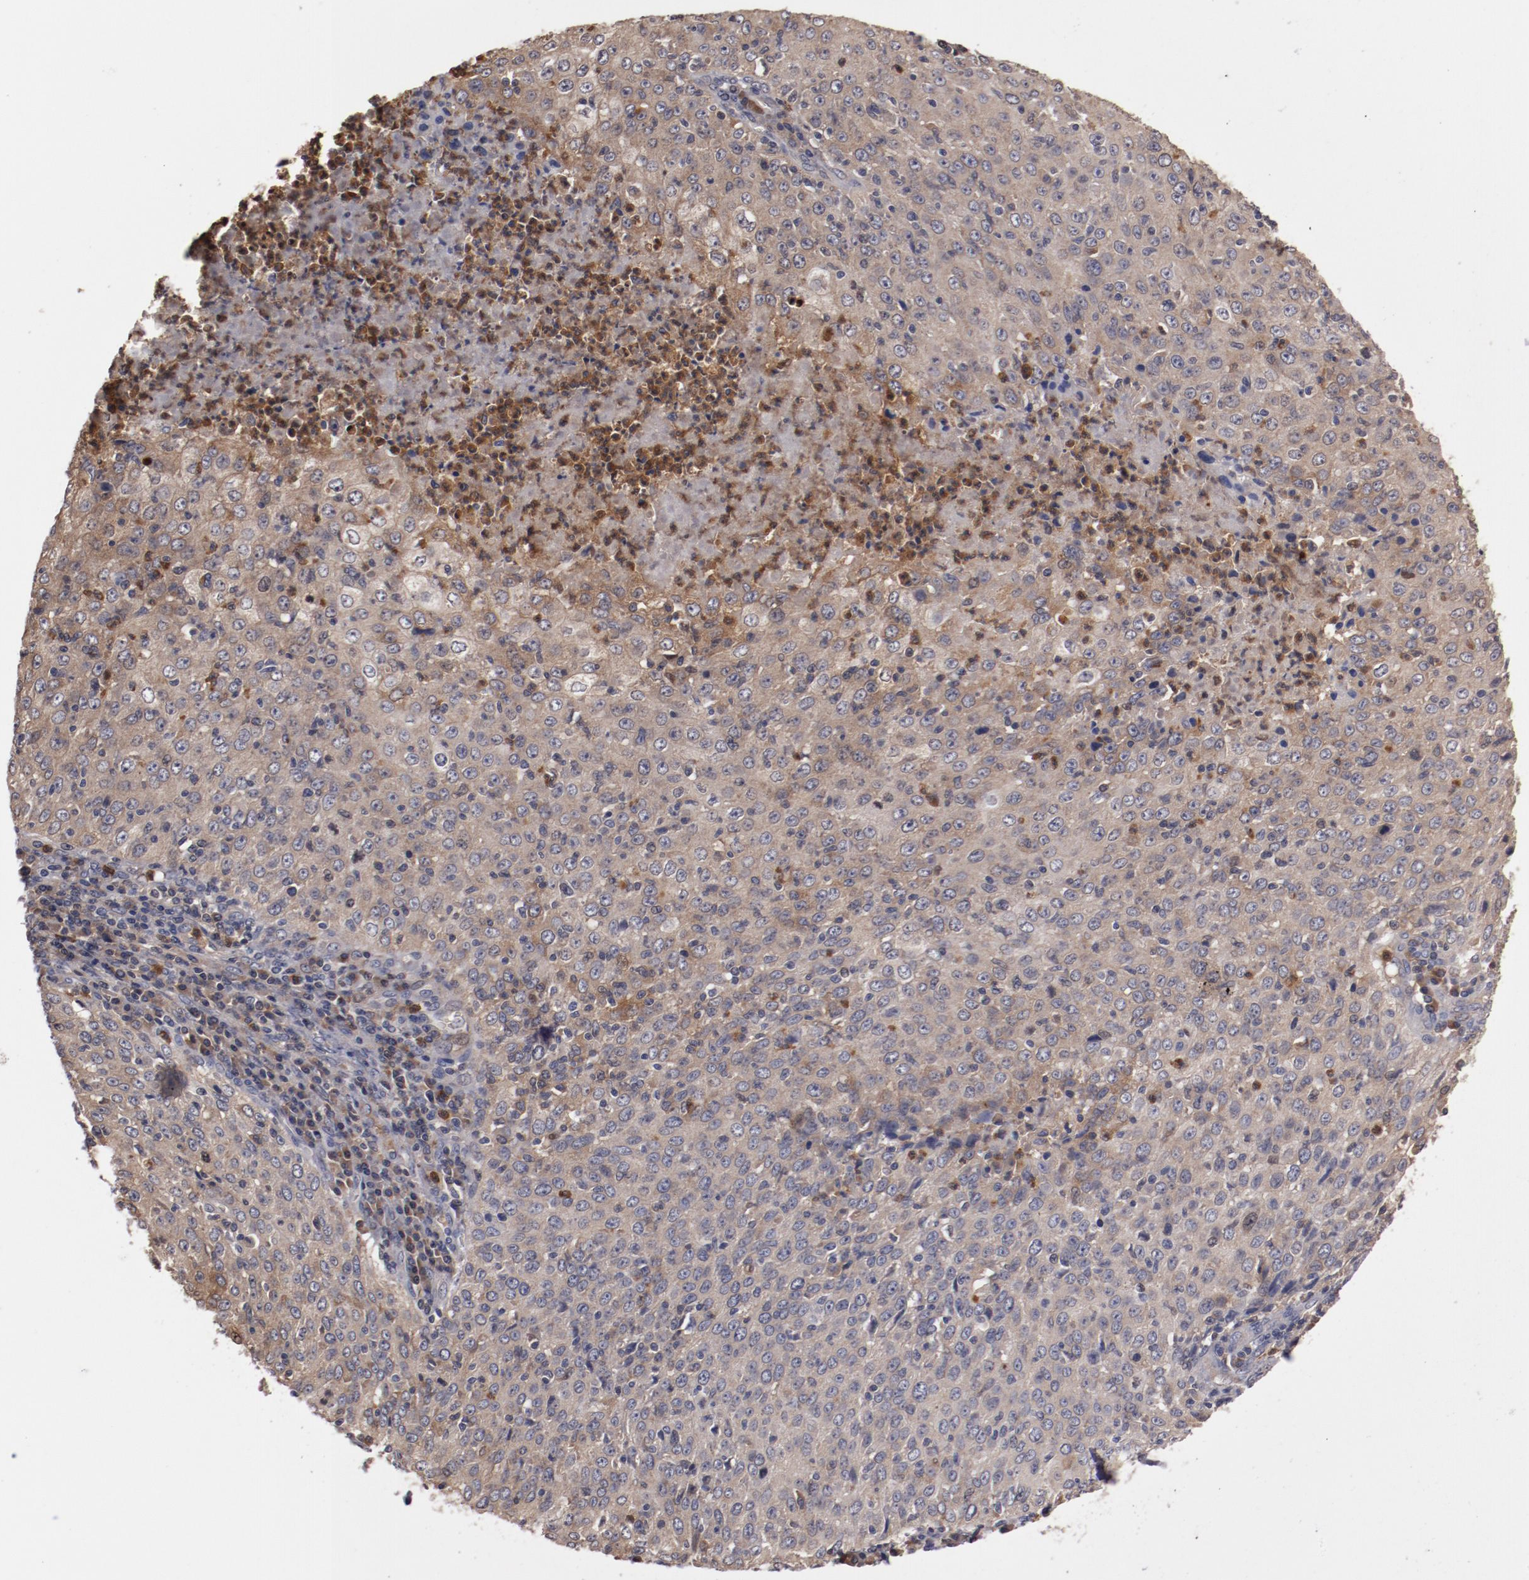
{"staining": {"intensity": "weak", "quantity": ">75%", "location": "cytoplasmic/membranous"}, "tissue": "cervical cancer", "cell_type": "Tumor cells", "image_type": "cancer", "snomed": [{"axis": "morphology", "description": "Squamous cell carcinoma, NOS"}, {"axis": "topography", "description": "Cervix"}], "caption": "Immunohistochemistry staining of cervical cancer (squamous cell carcinoma), which exhibits low levels of weak cytoplasmic/membranous expression in approximately >75% of tumor cells indicating weak cytoplasmic/membranous protein expression. The staining was performed using DAB (3,3'-diaminobenzidine) (brown) for protein detection and nuclei were counterstained in hematoxylin (blue).", "gene": "SERPINA7", "patient": {"sex": "female", "age": 27}}